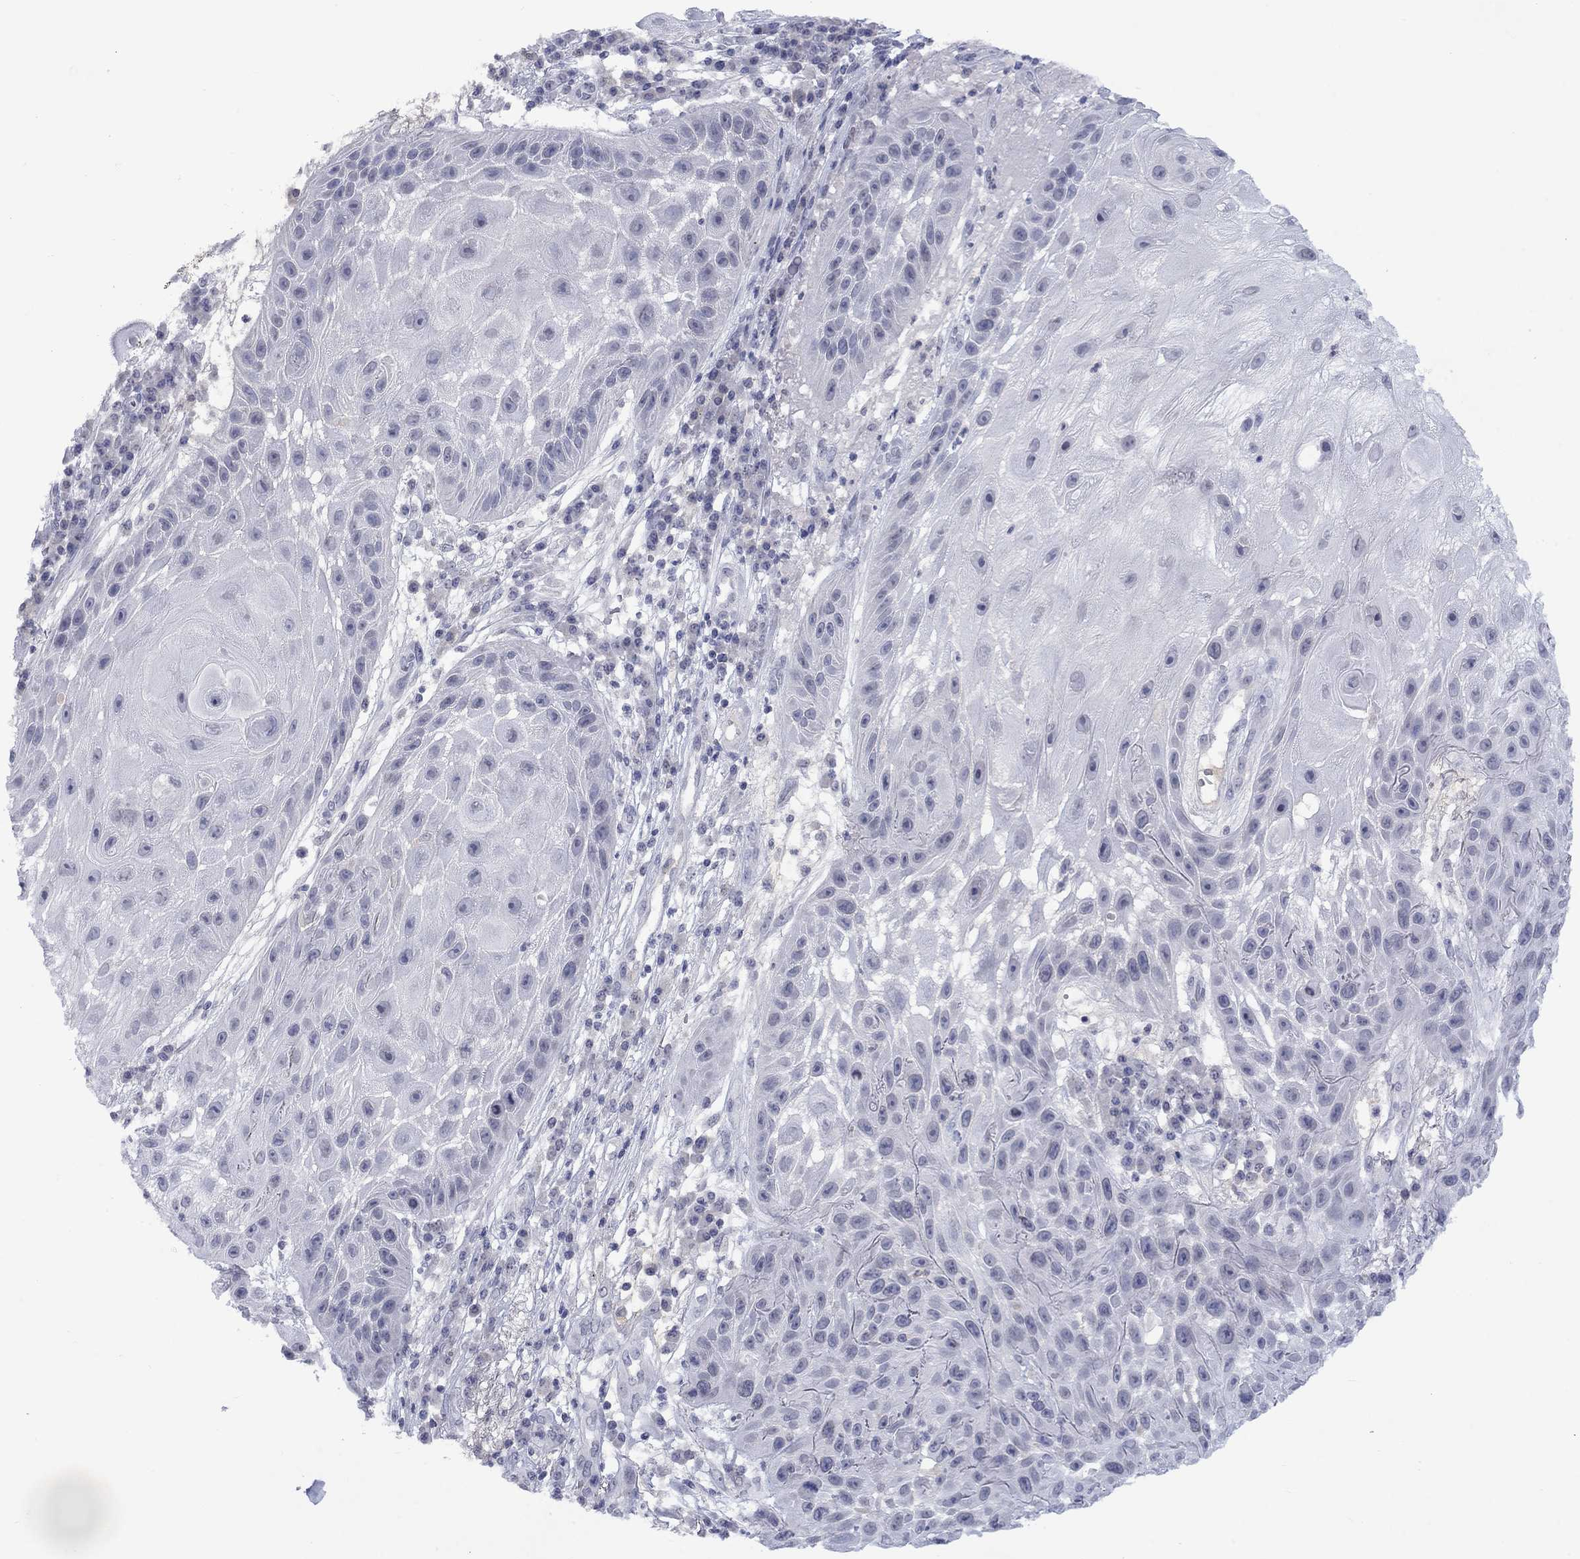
{"staining": {"intensity": "negative", "quantity": "none", "location": "none"}, "tissue": "skin cancer", "cell_type": "Tumor cells", "image_type": "cancer", "snomed": [{"axis": "morphology", "description": "Normal tissue, NOS"}, {"axis": "morphology", "description": "Squamous cell carcinoma, NOS"}, {"axis": "topography", "description": "Skin"}], "caption": "Immunohistochemical staining of squamous cell carcinoma (skin) shows no significant staining in tumor cells.", "gene": "NSMF", "patient": {"sex": "male", "age": 79}}